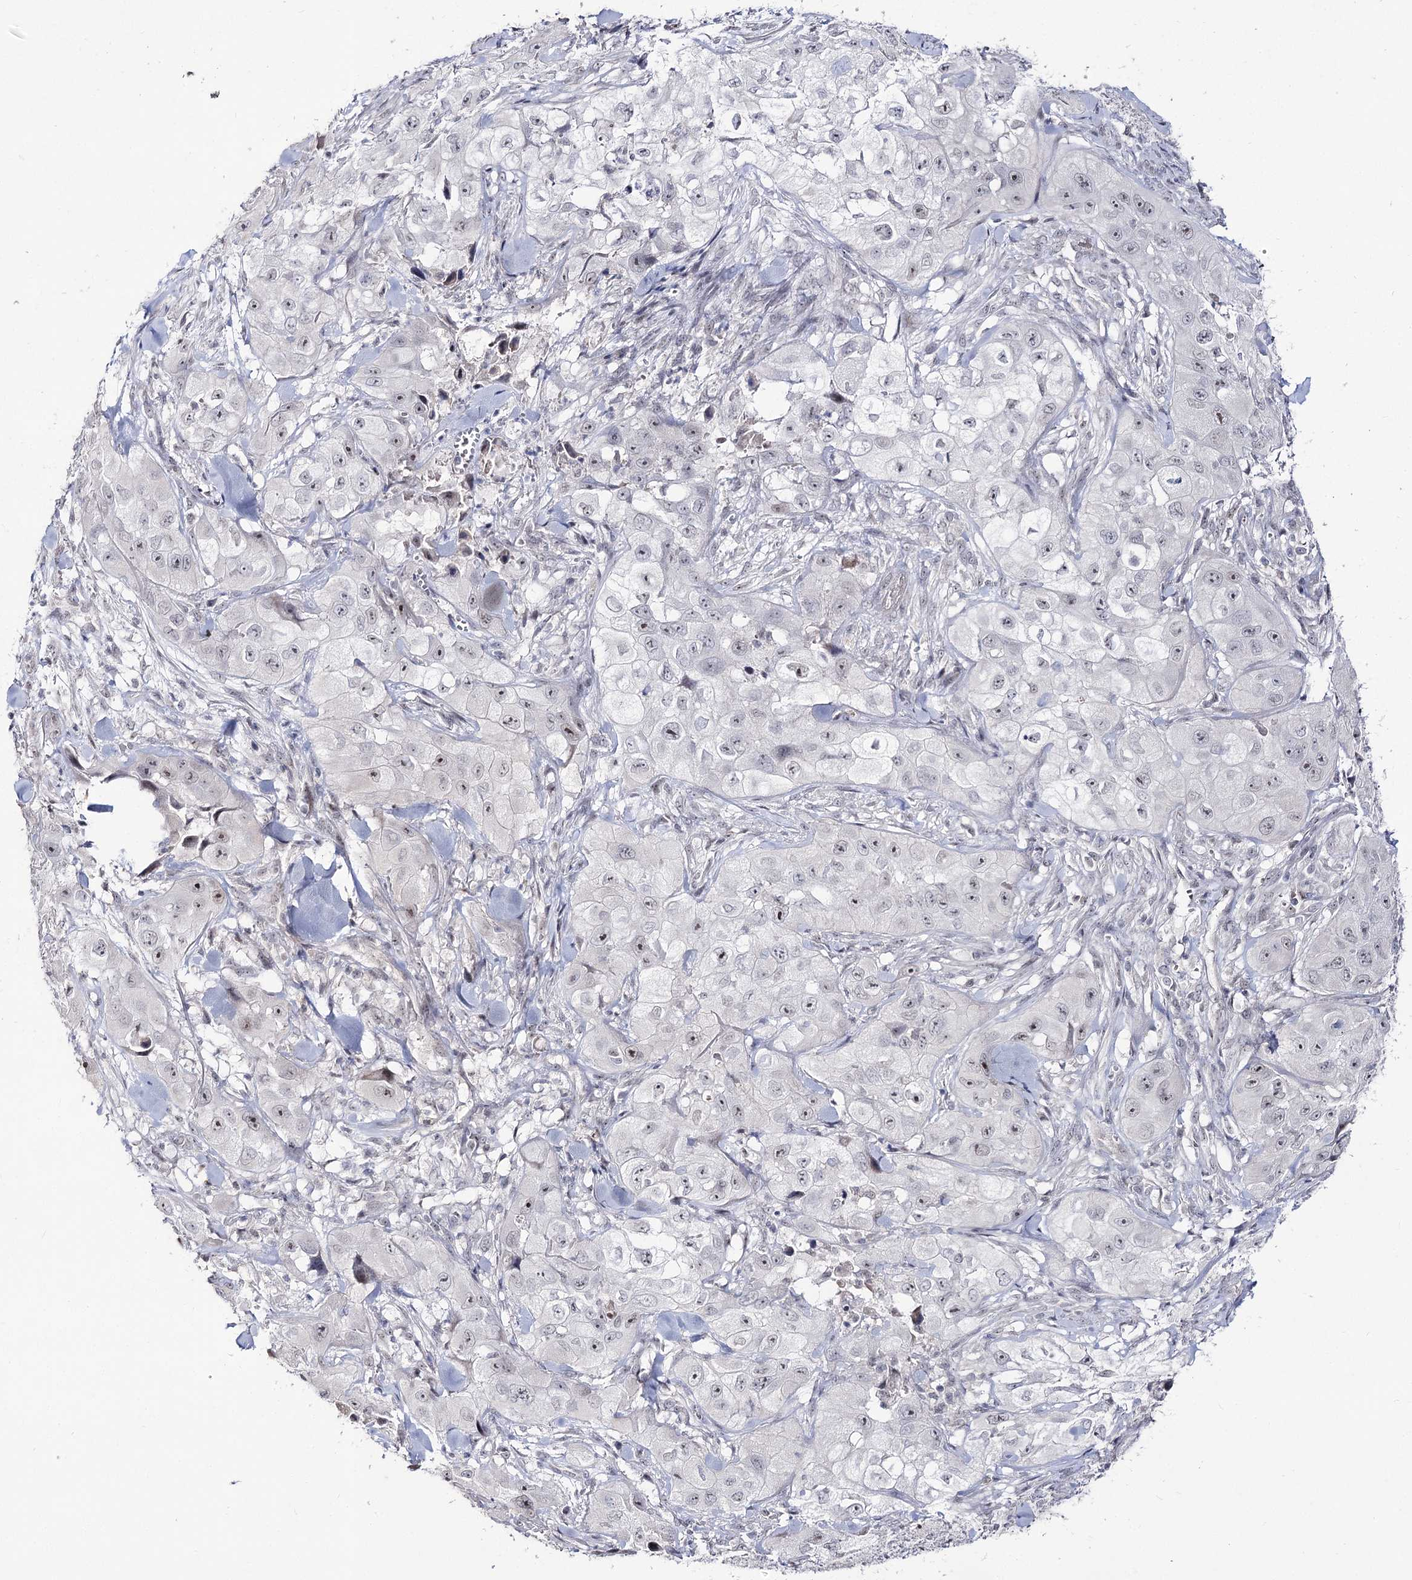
{"staining": {"intensity": "weak", "quantity": "<25%", "location": "nuclear"}, "tissue": "skin cancer", "cell_type": "Tumor cells", "image_type": "cancer", "snomed": [{"axis": "morphology", "description": "Squamous cell carcinoma, NOS"}, {"axis": "topography", "description": "Skin"}, {"axis": "topography", "description": "Subcutis"}], "caption": "Tumor cells are negative for brown protein staining in squamous cell carcinoma (skin).", "gene": "RRP9", "patient": {"sex": "male", "age": 73}}